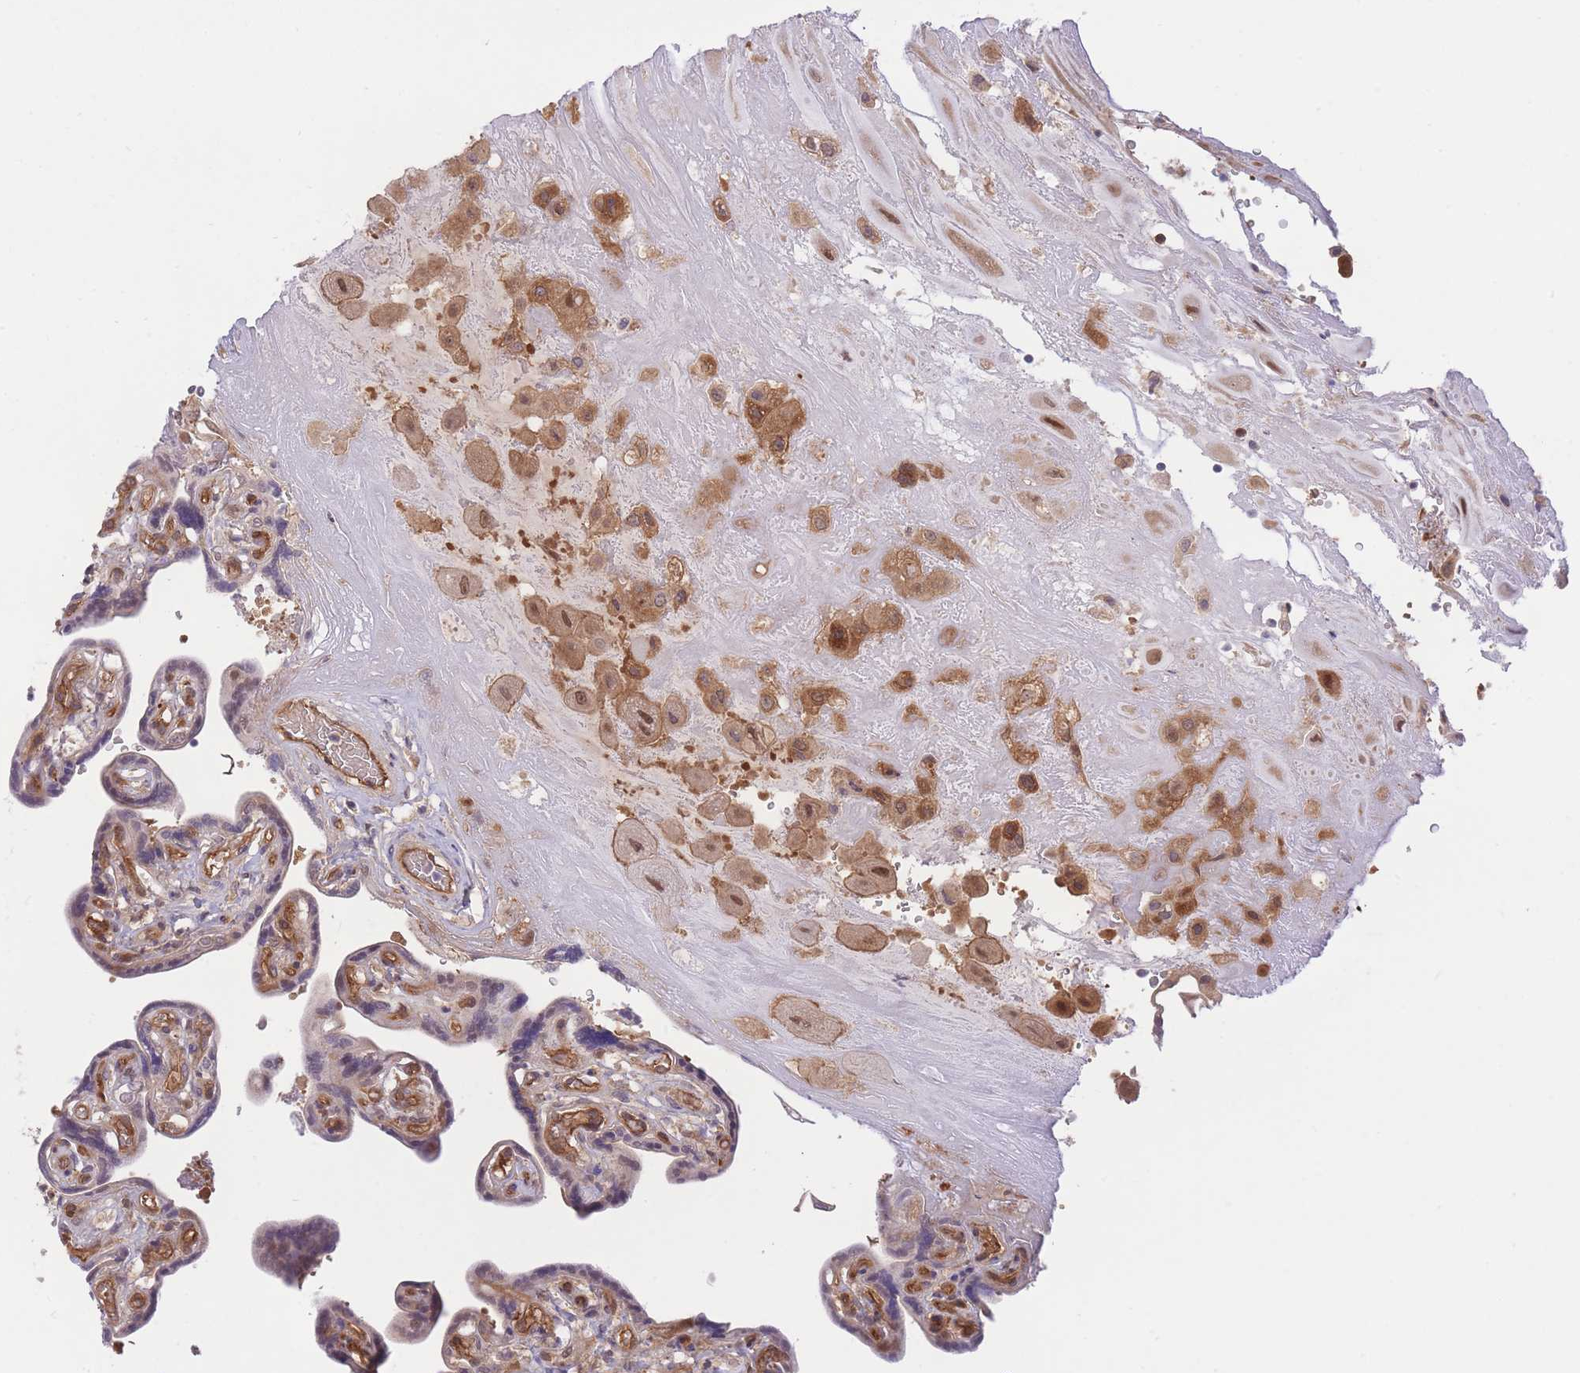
{"staining": {"intensity": "moderate", "quantity": ">75%", "location": "cytoplasmic/membranous,nuclear"}, "tissue": "placenta", "cell_type": "Decidual cells", "image_type": "normal", "snomed": [{"axis": "morphology", "description": "Normal tissue, NOS"}, {"axis": "topography", "description": "Placenta"}], "caption": "This photomicrograph exhibits immunohistochemistry staining of unremarkable placenta, with medium moderate cytoplasmic/membranous,nuclear positivity in about >75% of decidual cells.", "gene": "PREP", "patient": {"sex": "female", "age": 32}}